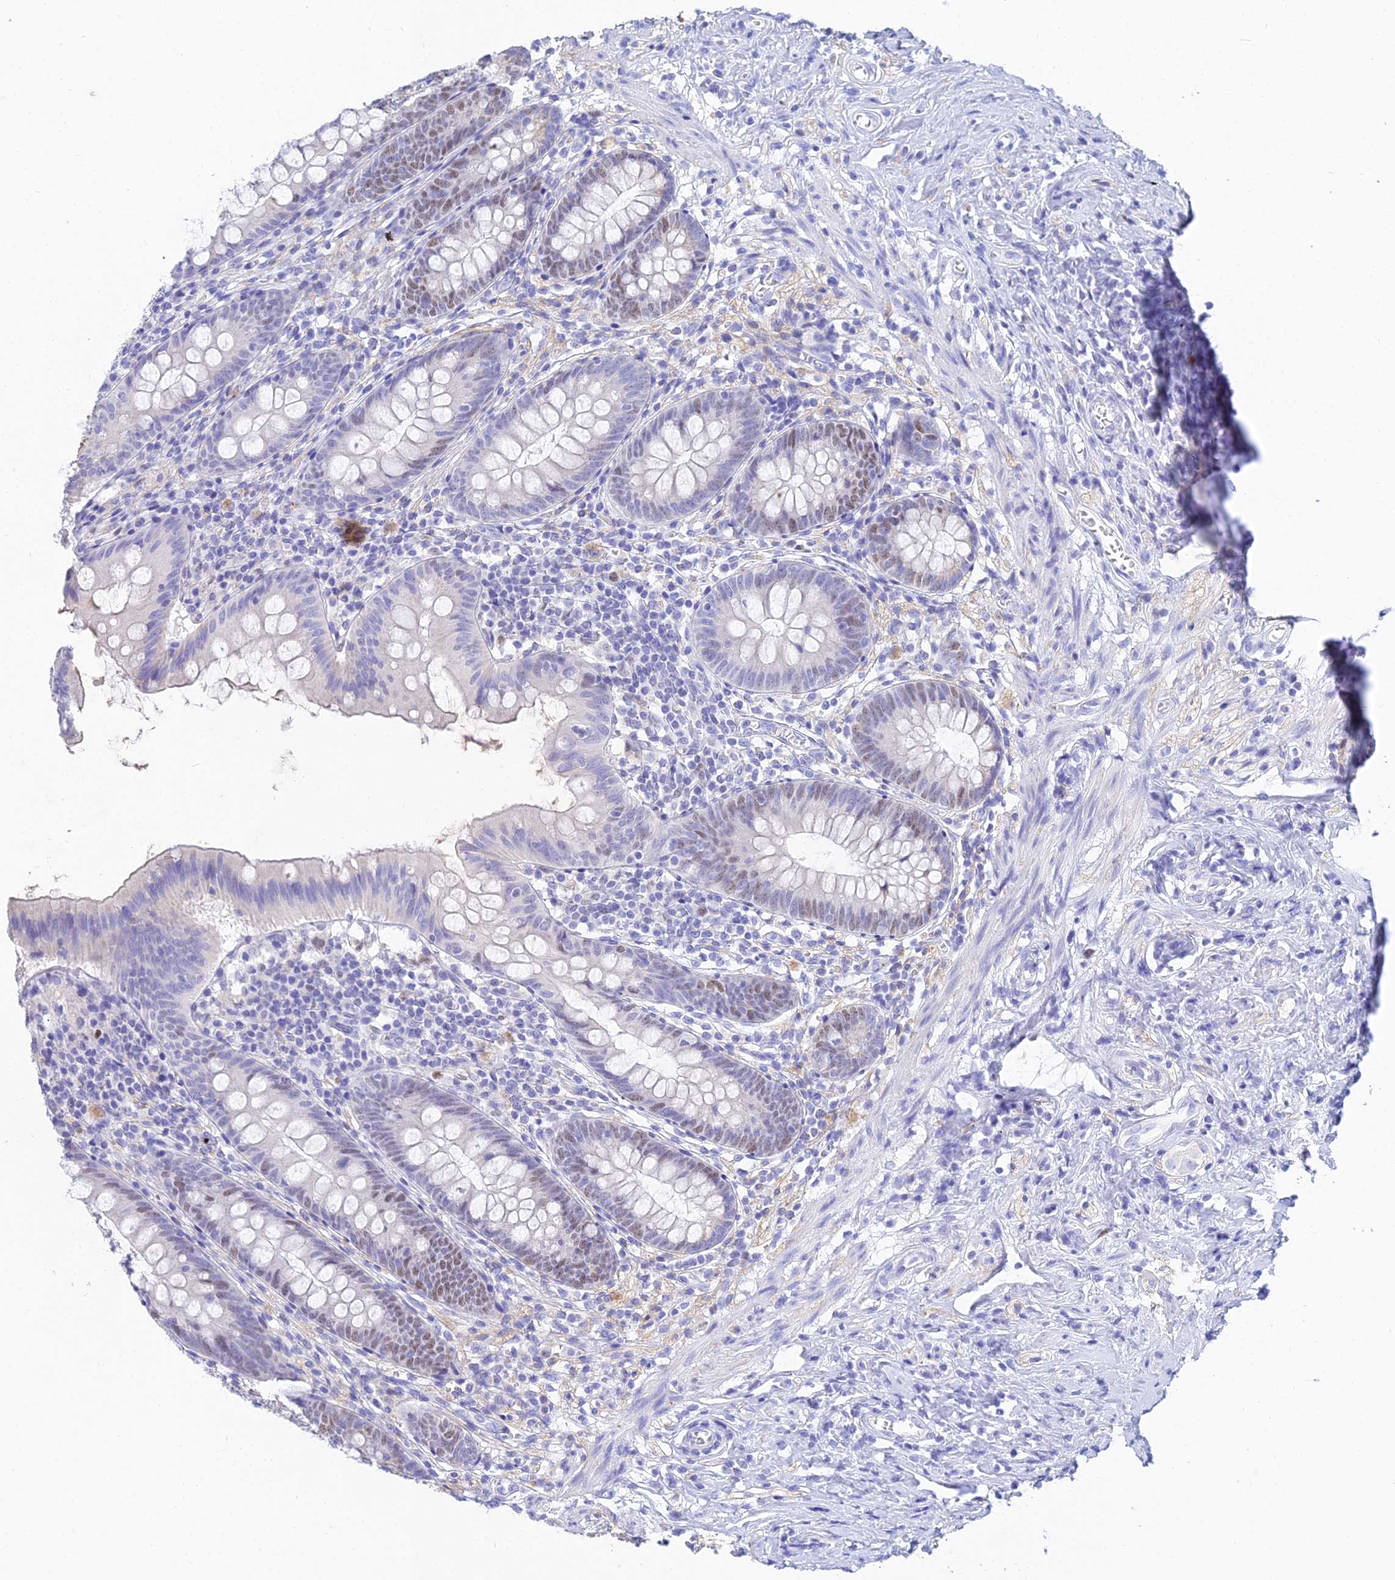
{"staining": {"intensity": "weak", "quantity": "<25%", "location": "nuclear"}, "tissue": "appendix", "cell_type": "Glandular cells", "image_type": "normal", "snomed": [{"axis": "morphology", "description": "Normal tissue, NOS"}, {"axis": "topography", "description": "Appendix"}], "caption": "Immunohistochemistry (IHC) photomicrograph of unremarkable appendix: appendix stained with DAB reveals no significant protein positivity in glandular cells. (DAB (3,3'-diaminobenzidine) immunohistochemistry visualized using brightfield microscopy, high magnification).", "gene": "MCM2", "patient": {"sex": "female", "age": 51}}